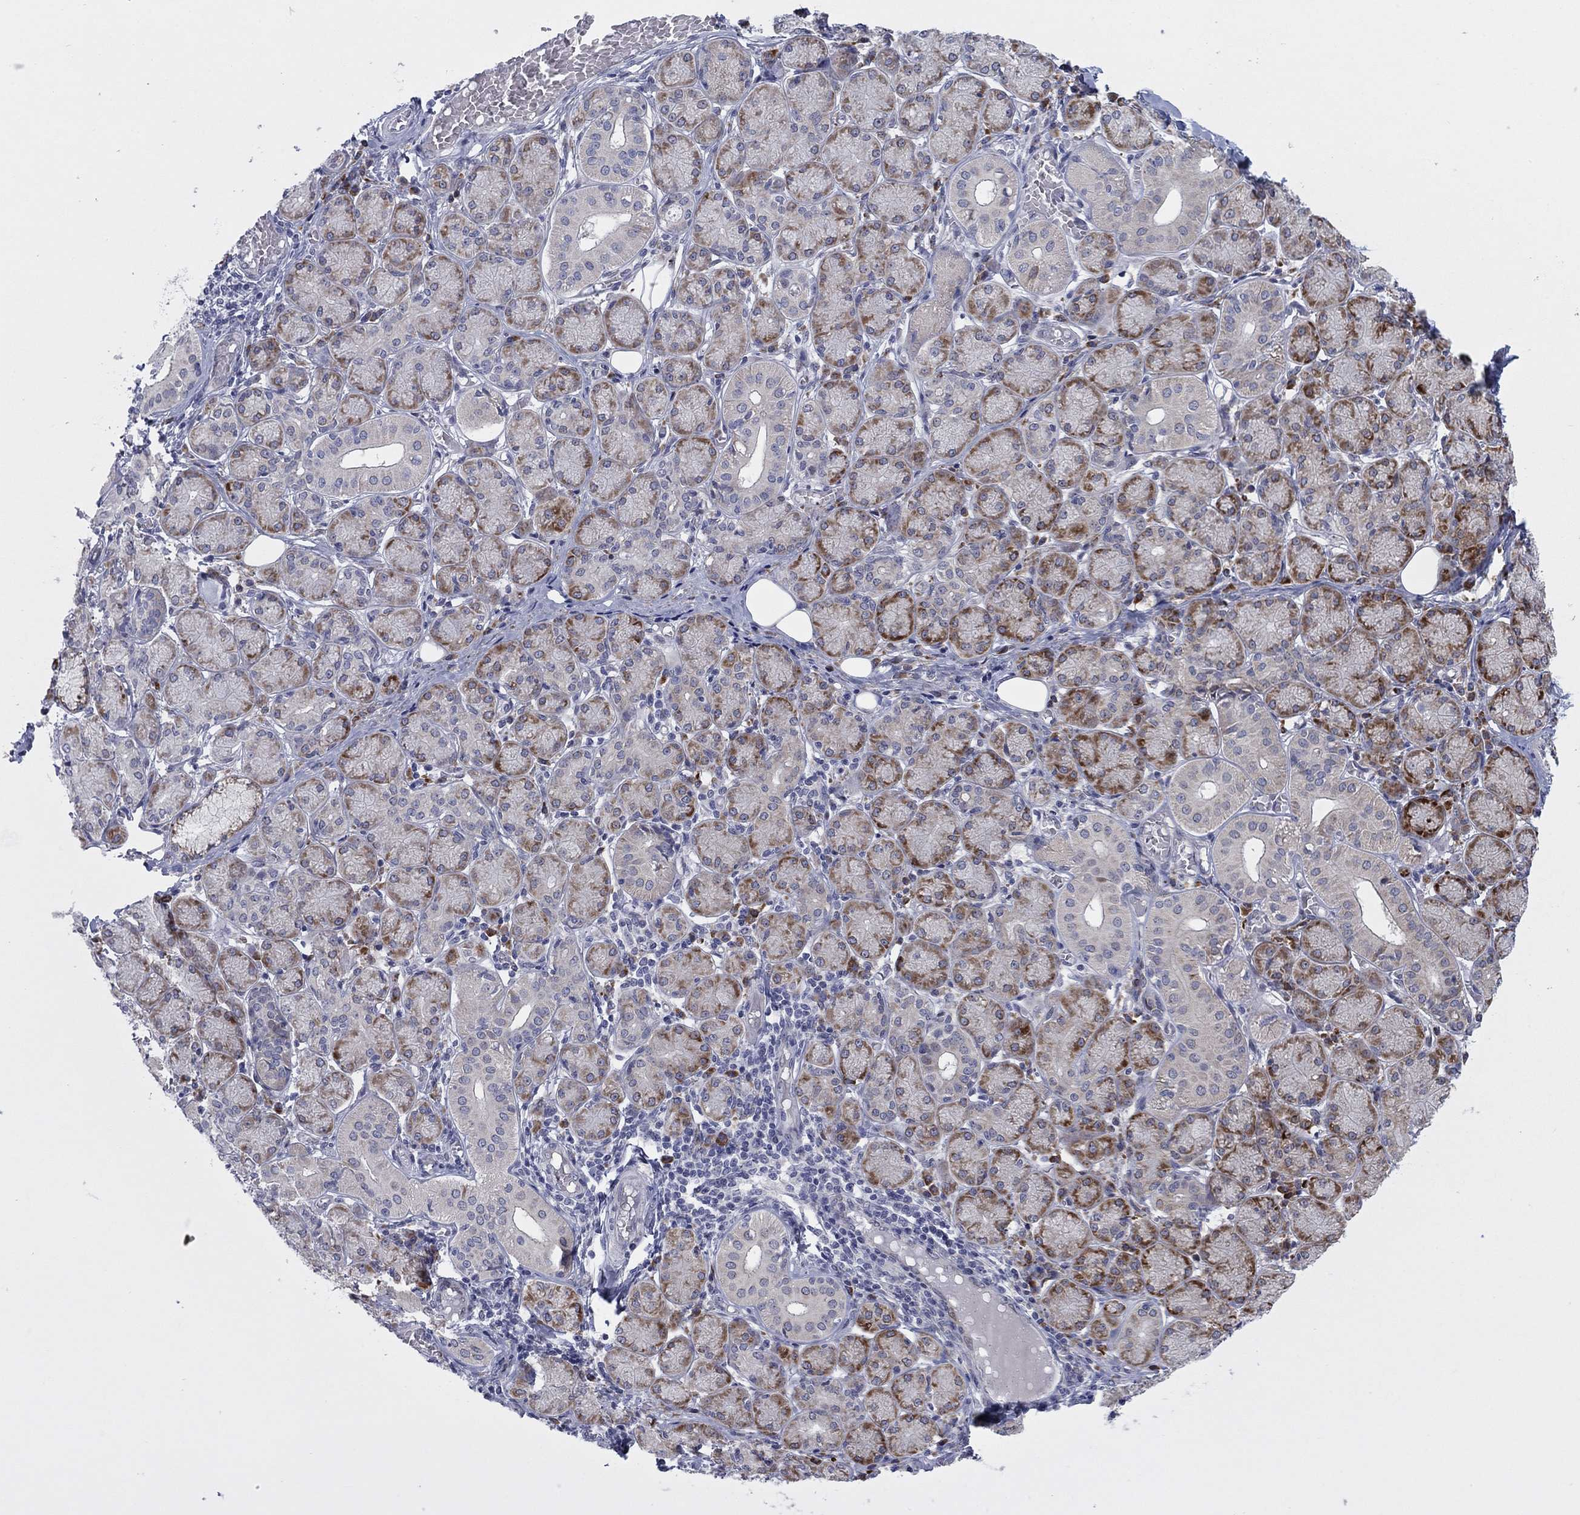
{"staining": {"intensity": "strong", "quantity": "25%-75%", "location": "cytoplasmic/membranous"}, "tissue": "salivary gland", "cell_type": "Glandular cells", "image_type": "normal", "snomed": [{"axis": "morphology", "description": "Normal tissue, NOS"}, {"axis": "topography", "description": "Salivary gland"}, {"axis": "topography", "description": "Peripheral nerve tissue"}], "caption": "The micrograph exhibits staining of normal salivary gland, revealing strong cytoplasmic/membranous protein positivity (brown color) within glandular cells.", "gene": "TTC21B", "patient": {"sex": "female", "age": 24}}